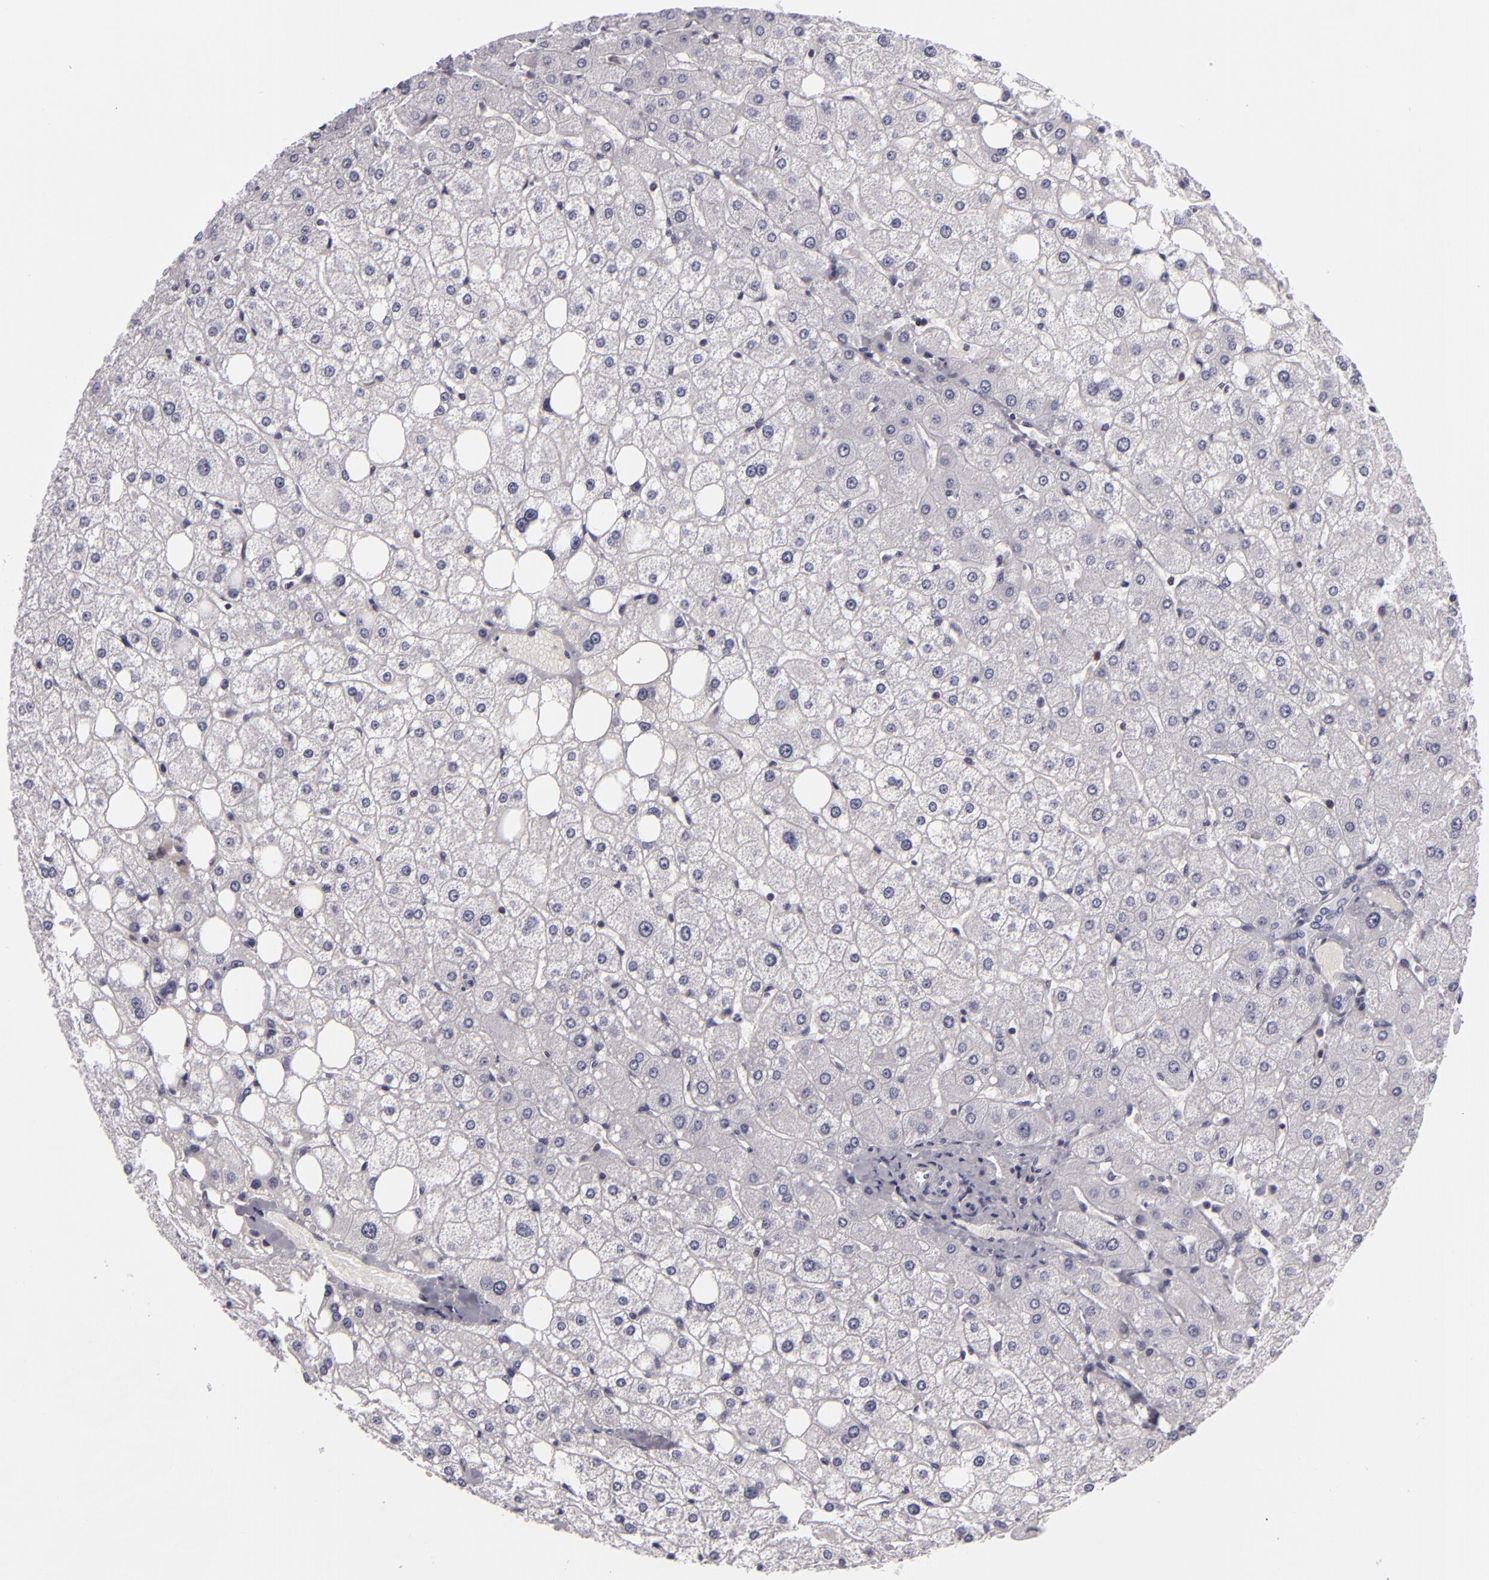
{"staining": {"intensity": "negative", "quantity": "none", "location": "none"}, "tissue": "liver", "cell_type": "Cholangiocytes", "image_type": "normal", "snomed": [{"axis": "morphology", "description": "Normal tissue, NOS"}, {"axis": "topography", "description": "Liver"}], "caption": "Cholangiocytes show no significant protein expression in unremarkable liver.", "gene": "KCNAB2", "patient": {"sex": "male", "age": 35}}